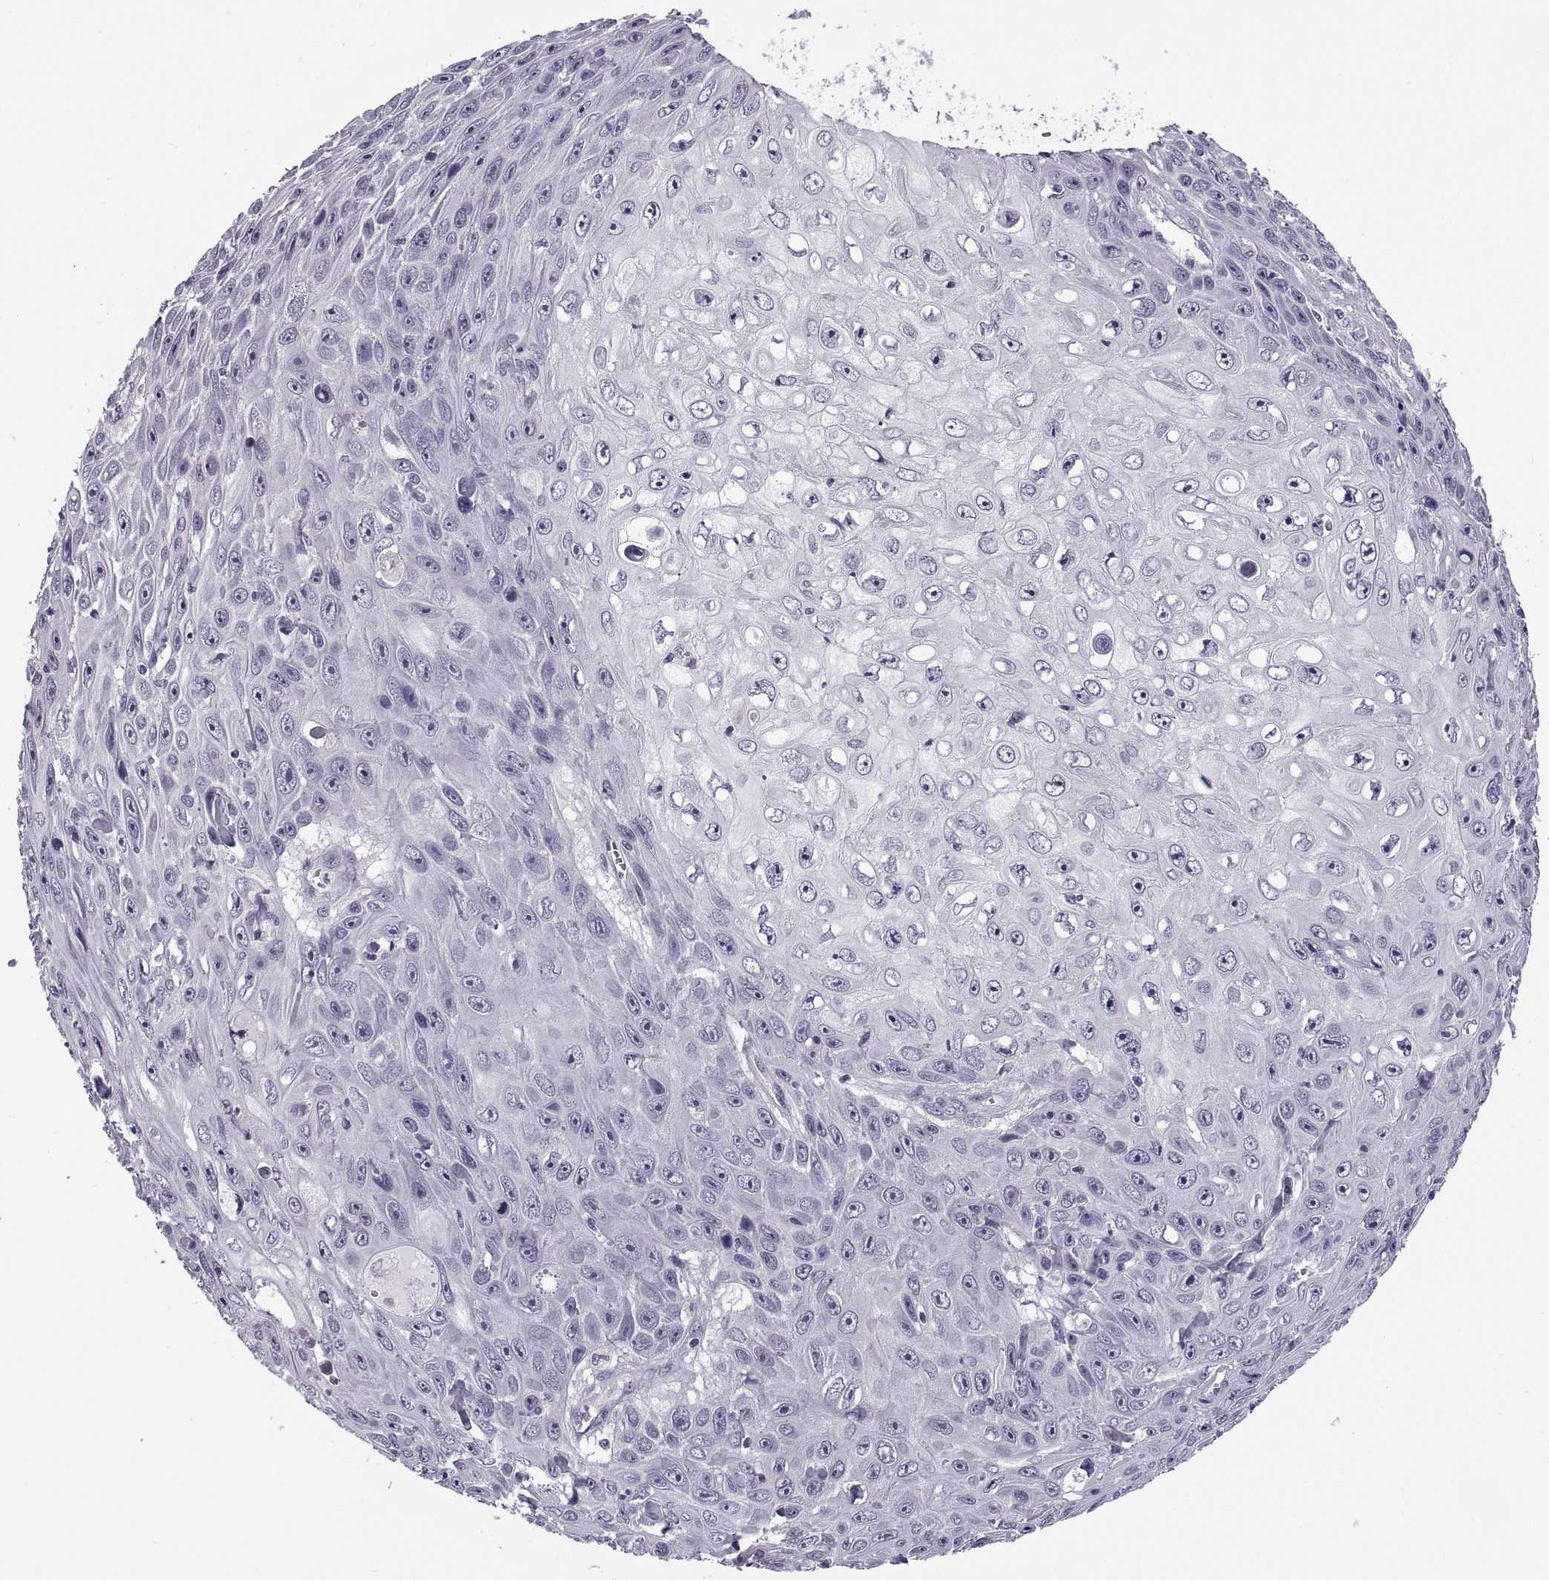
{"staining": {"intensity": "negative", "quantity": "none", "location": "none"}, "tissue": "skin cancer", "cell_type": "Tumor cells", "image_type": "cancer", "snomed": [{"axis": "morphology", "description": "Squamous cell carcinoma, NOS"}, {"axis": "topography", "description": "Skin"}], "caption": "Immunohistochemical staining of human skin cancer demonstrates no significant expression in tumor cells.", "gene": "TBC1D3G", "patient": {"sex": "male", "age": 82}}